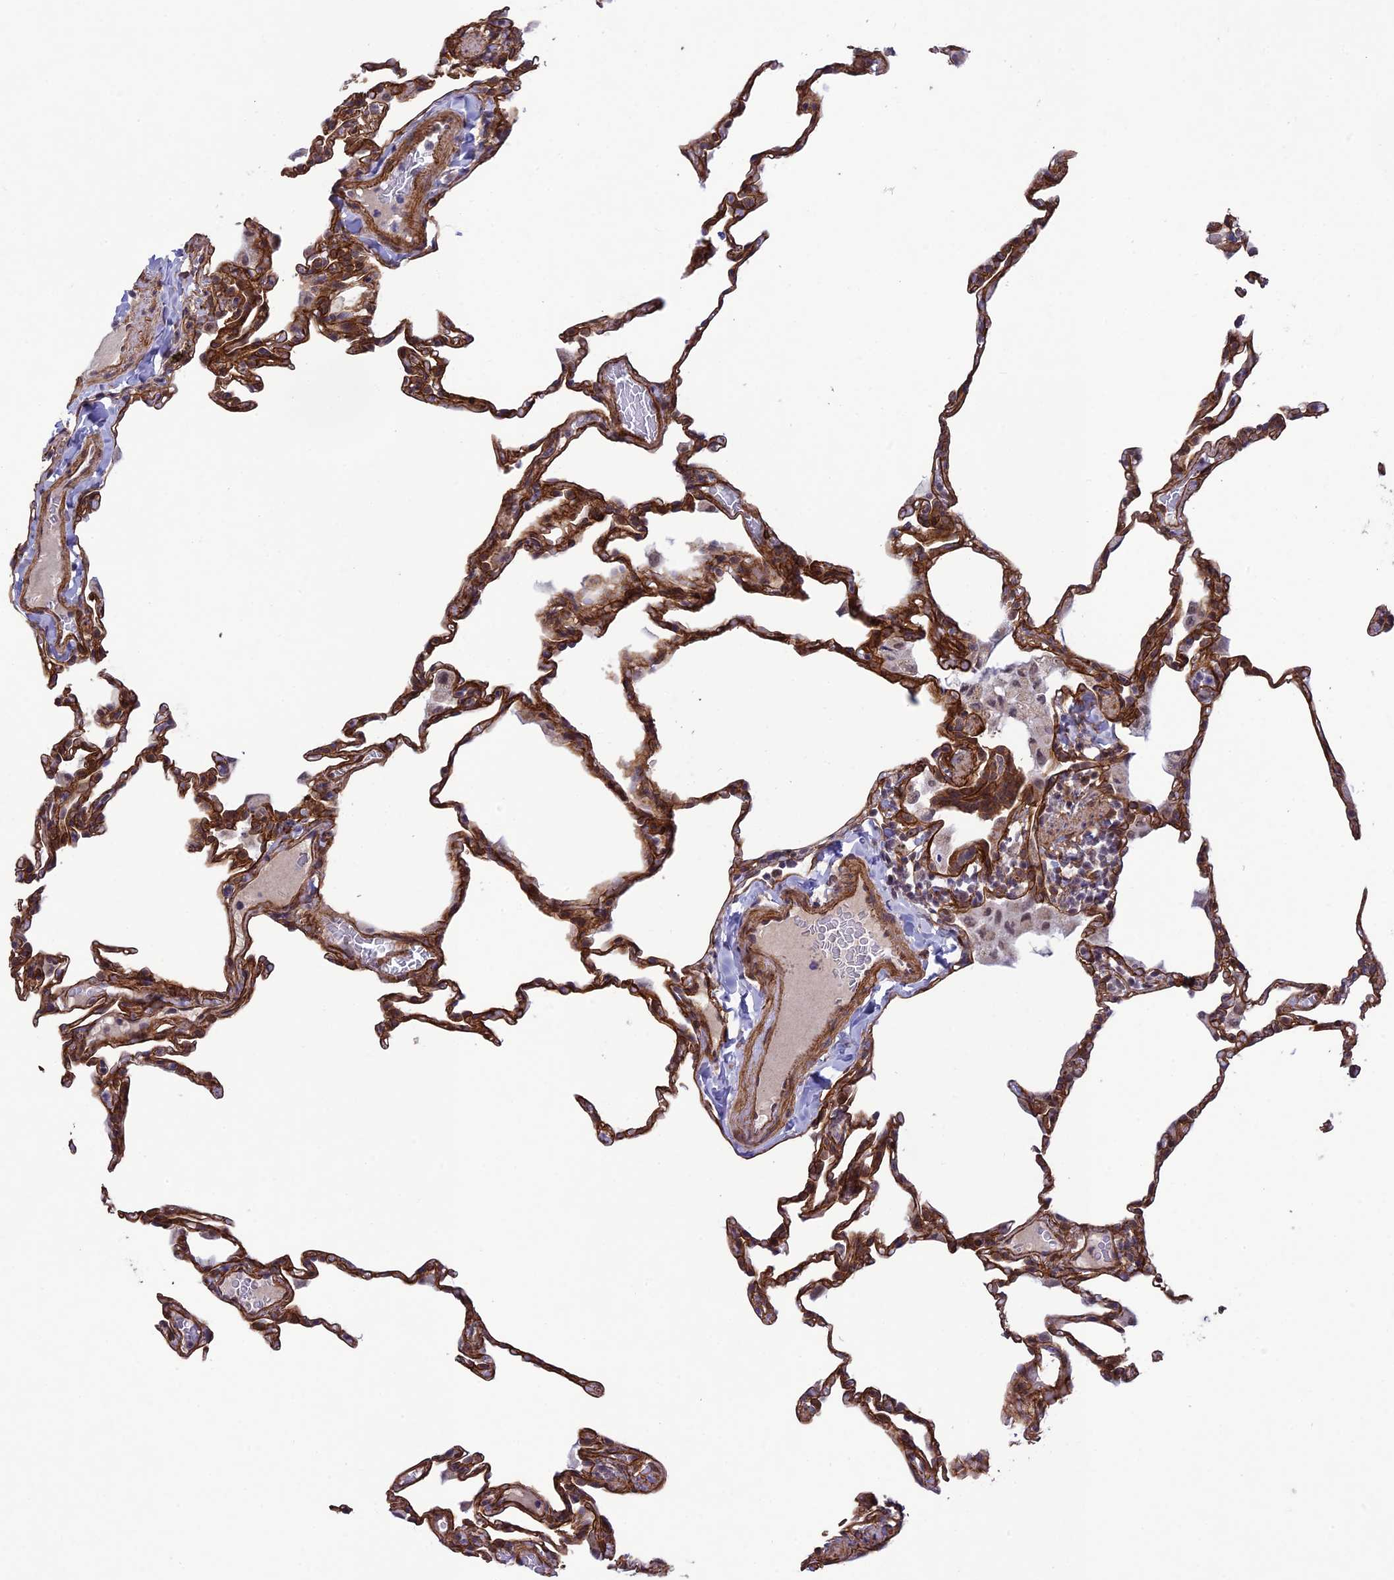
{"staining": {"intensity": "moderate", "quantity": ">75%", "location": "cytoplasmic/membranous"}, "tissue": "lung", "cell_type": "Alveolar cells", "image_type": "normal", "snomed": [{"axis": "morphology", "description": "Normal tissue, NOS"}, {"axis": "topography", "description": "Lung"}], "caption": "Immunohistochemistry of benign human lung shows medium levels of moderate cytoplasmic/membranous expression in approximately >75% of alveolar cells. The staining was performed using DAB (3,3'-diaminobenzidine), with brown indicating positive protein expression. Nuclei are stained blue with hematoxylin.", "gene": "TNS1", "patient": {"sex": "male", "age": 20}}